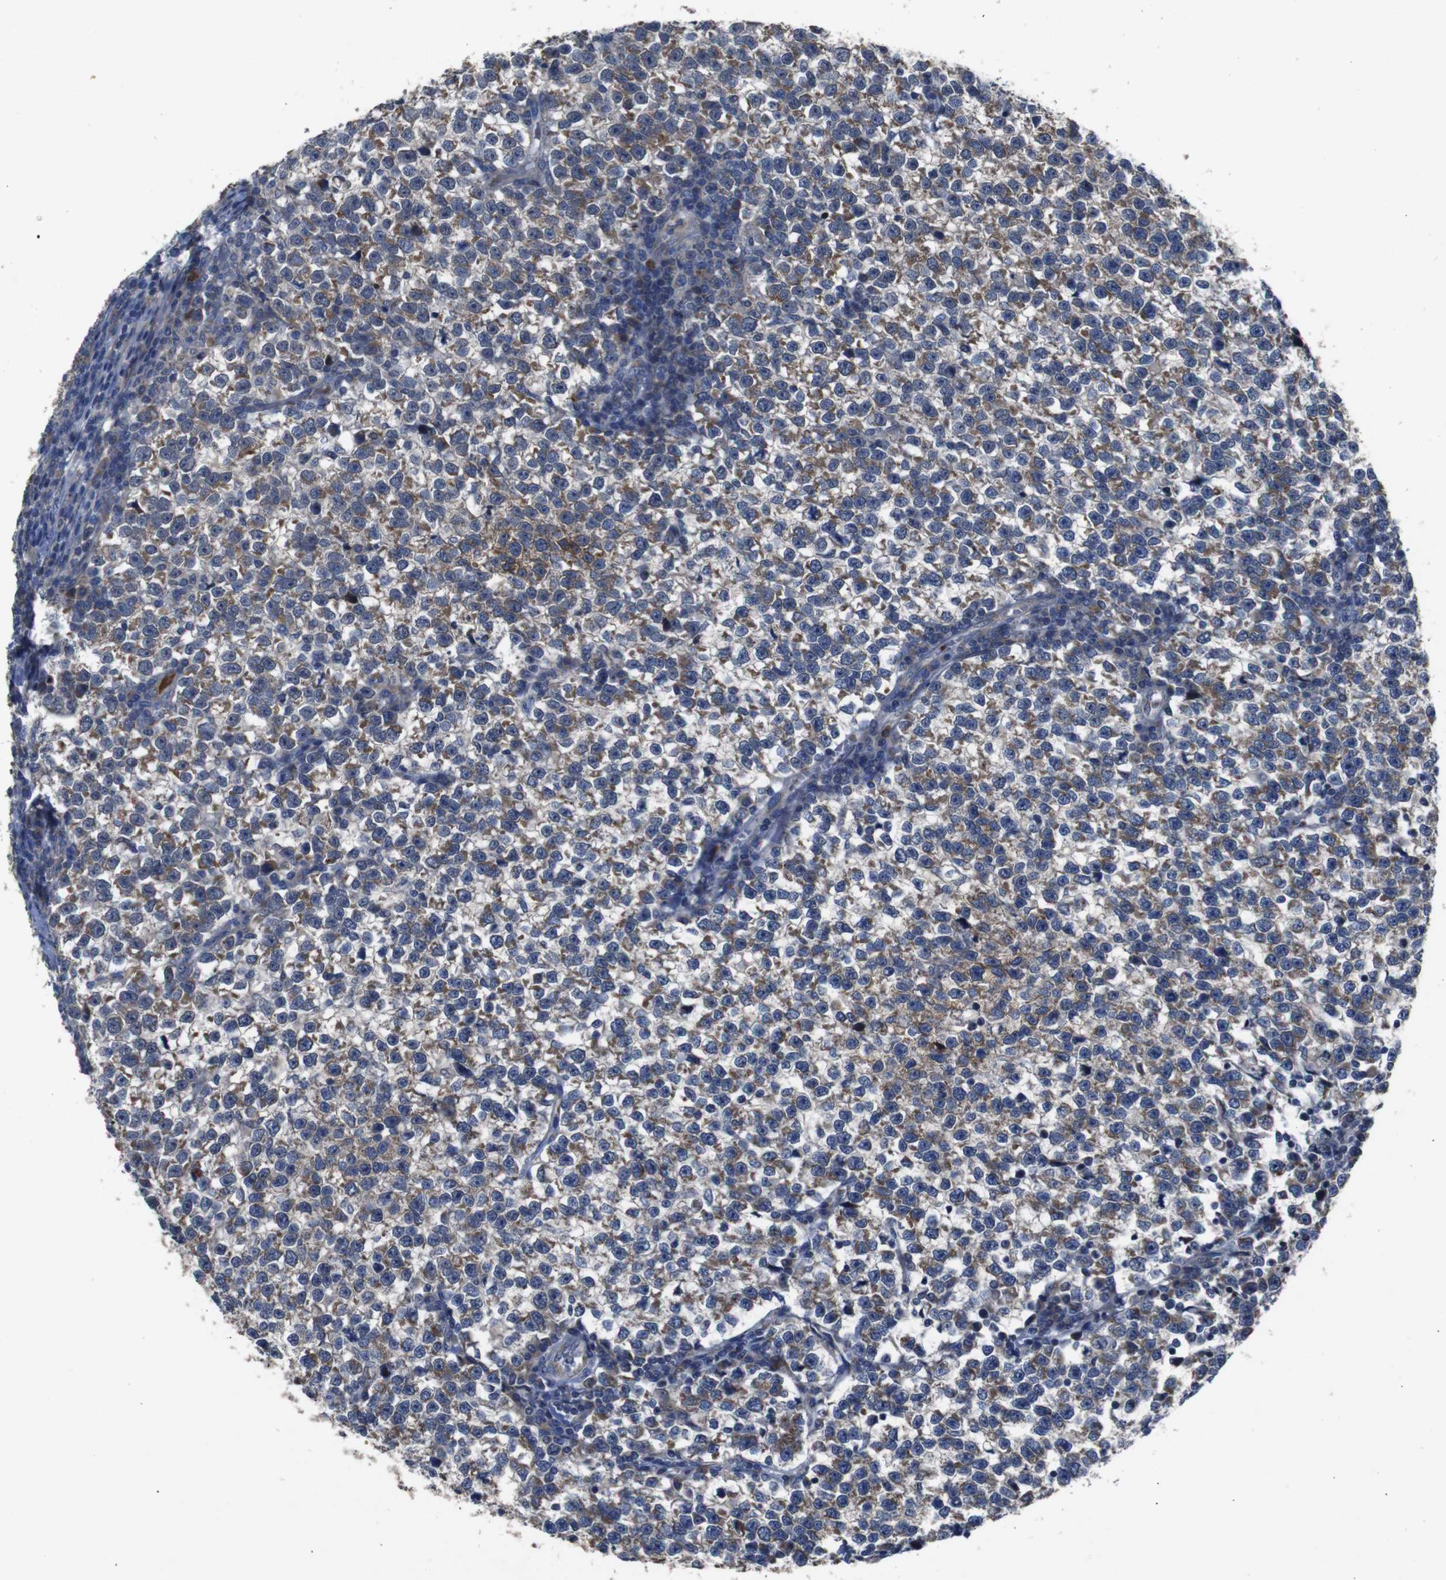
{"staining": {"intensity": "moderate", "quantity": ">75%", "location": "cytoplasmic/membranous"}, "tissue": "testis cancer", "cell_type": "Tumor cells", "image_type": "cancer", "snomed": [{"axis": "morphology", "description": "Normal tissue, NOS"}, {"axis": "morphology", "description": "Seminoma, NOS"}, {"axis": "topography", "description": "Testis"}], "caption": "Immunohistochemical staining of testis cancer (seminoma) reveals medium levels of moderate cytoplasmic/membranous protein staining in approximately >75% of tumor cells.", "gene": "CHST10", "patient": {"sex": "male", "age": 43}}